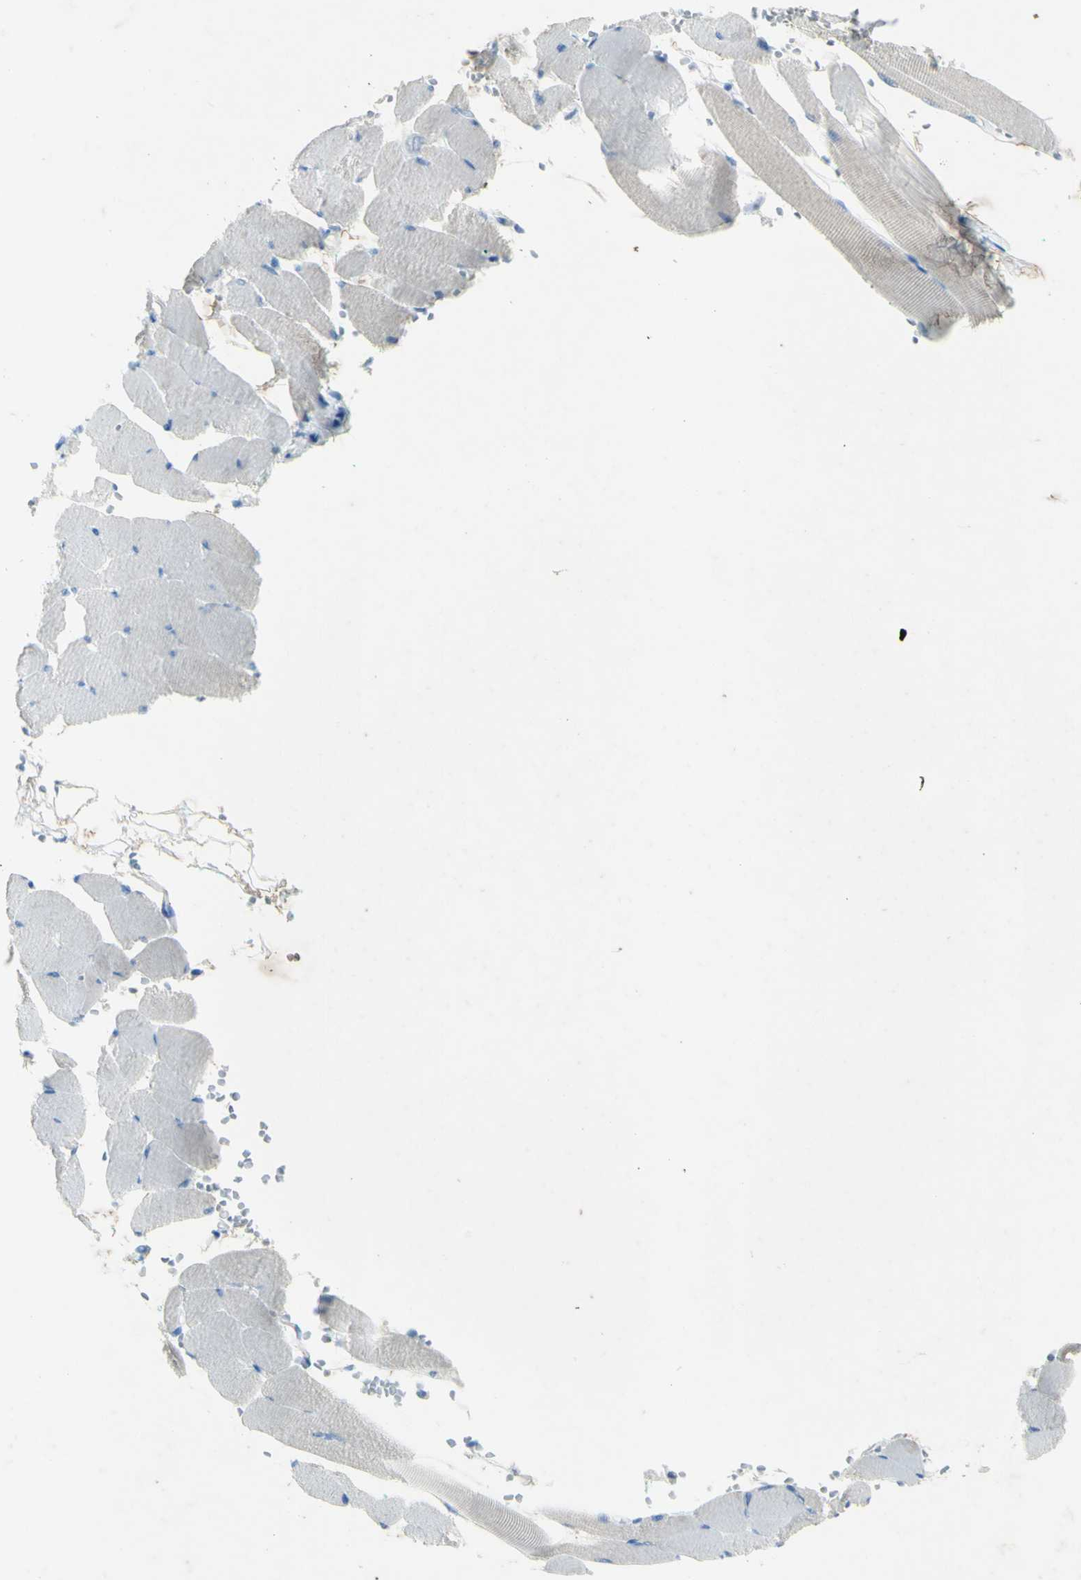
{"staining": {"intensity": "negative", "quantity": "none", "location": "none"}, "tissue": "skeletal muscle", "cell_type": "Myocytes", "image_type": "normal", "snomed": [{"axis": "morphology", "description": "Normal tissue, NOS"}, {"axis": "topography", "description": "Skeletal muscle"}, {"axis": "topography", "description": "Oral tissue"}, {"axis": "topography", "description": "Peripheral nerve tissue"}], "caption": "Photomicrograph shows no protein staining in myocytes of unremarkable skeletal muscle.", "gene": "GDF15", "patient": {"sex": "female", "age": 84}}